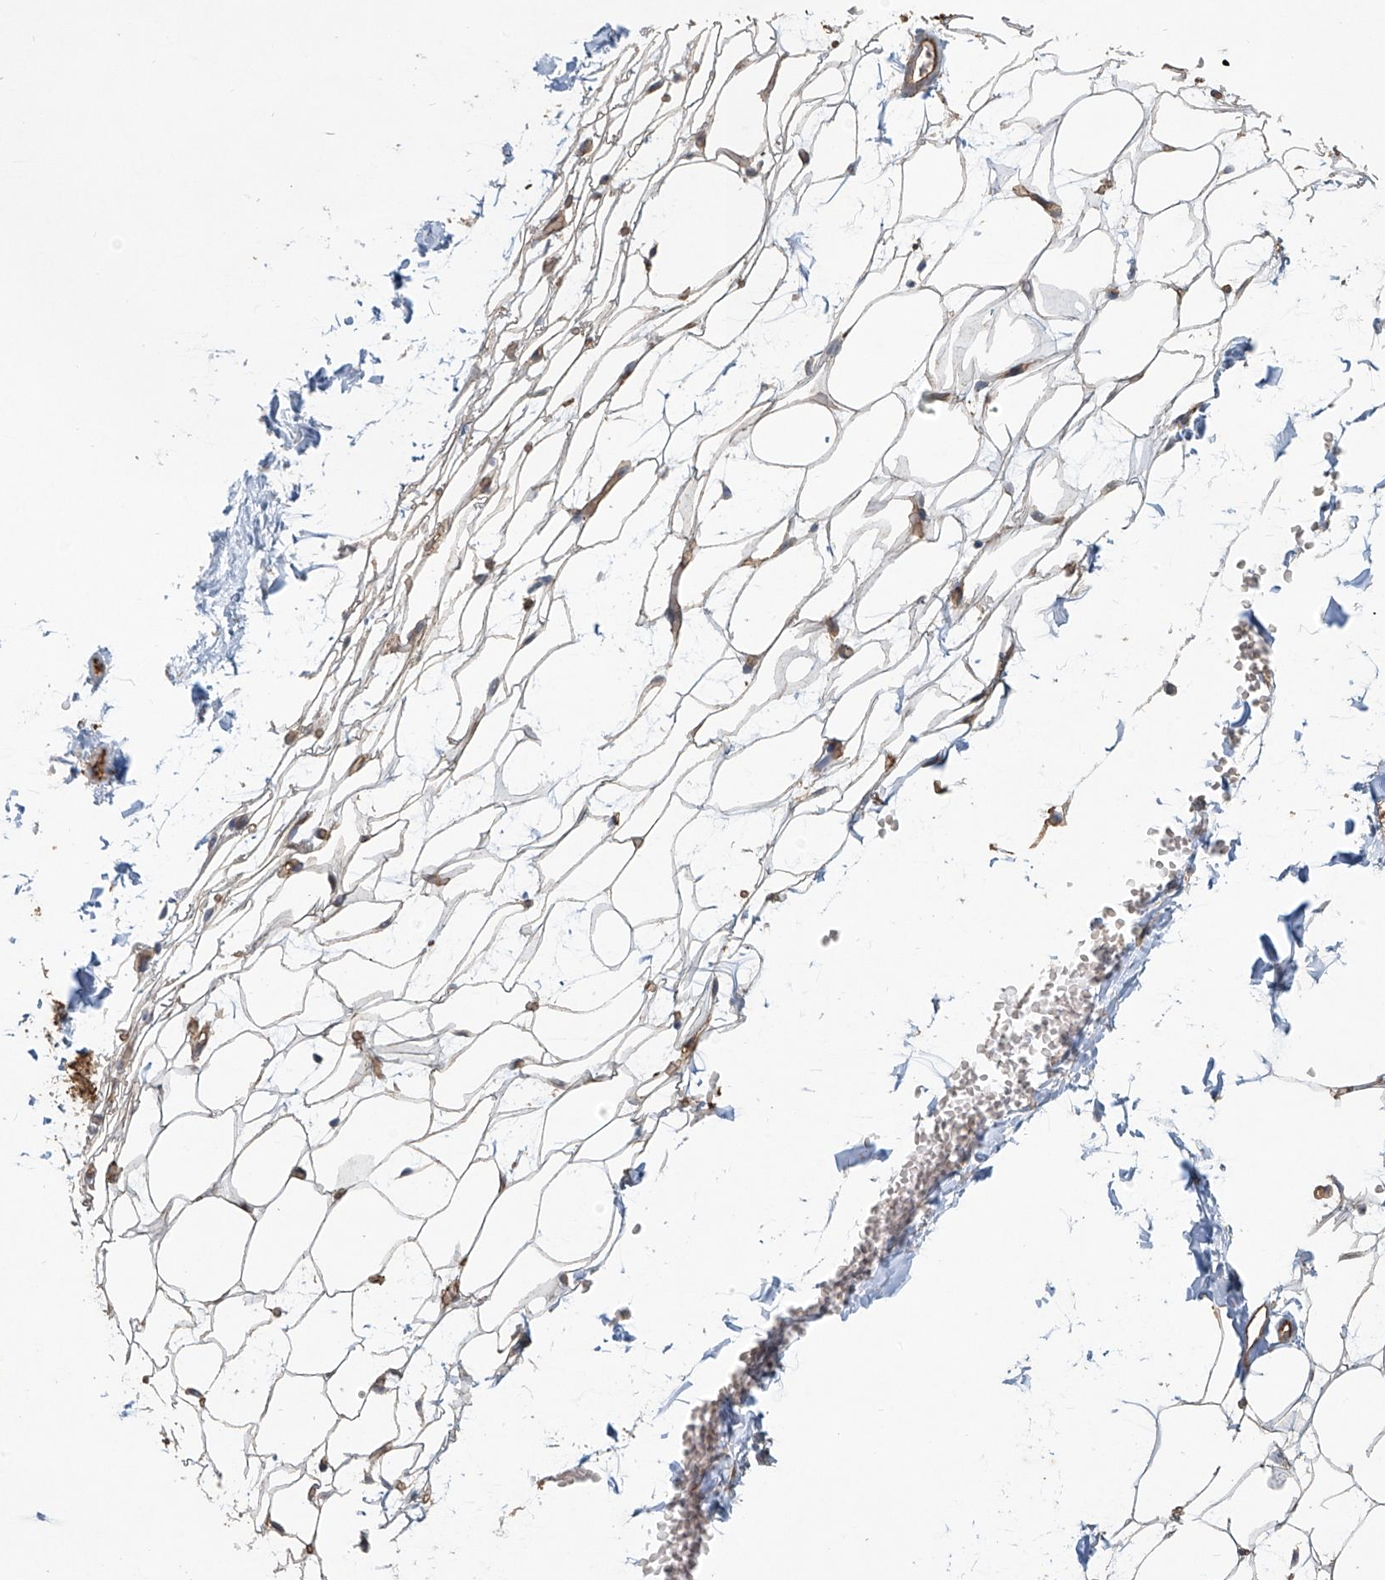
{"staining": {"intensity": "weak", "quantity": ">75%", "location": "cytoplasmic/membranous"}, "tissue": "adipose tissue", "cell_type": "Adipocytes", "image_type": "normal", "snomed": [{"axis": "morphology", "description": "Normal tissue, NOS"}, {"axis": "topography", "description": "Breast"}], "caption": "Benign adipose tissue displays weak cytoplasmic/membranous staining in about >75% of adipocytes, visualized by immunohistochemistry.", "gene": "TUBE1", "patient": {"sex": "female", "age": 23}}